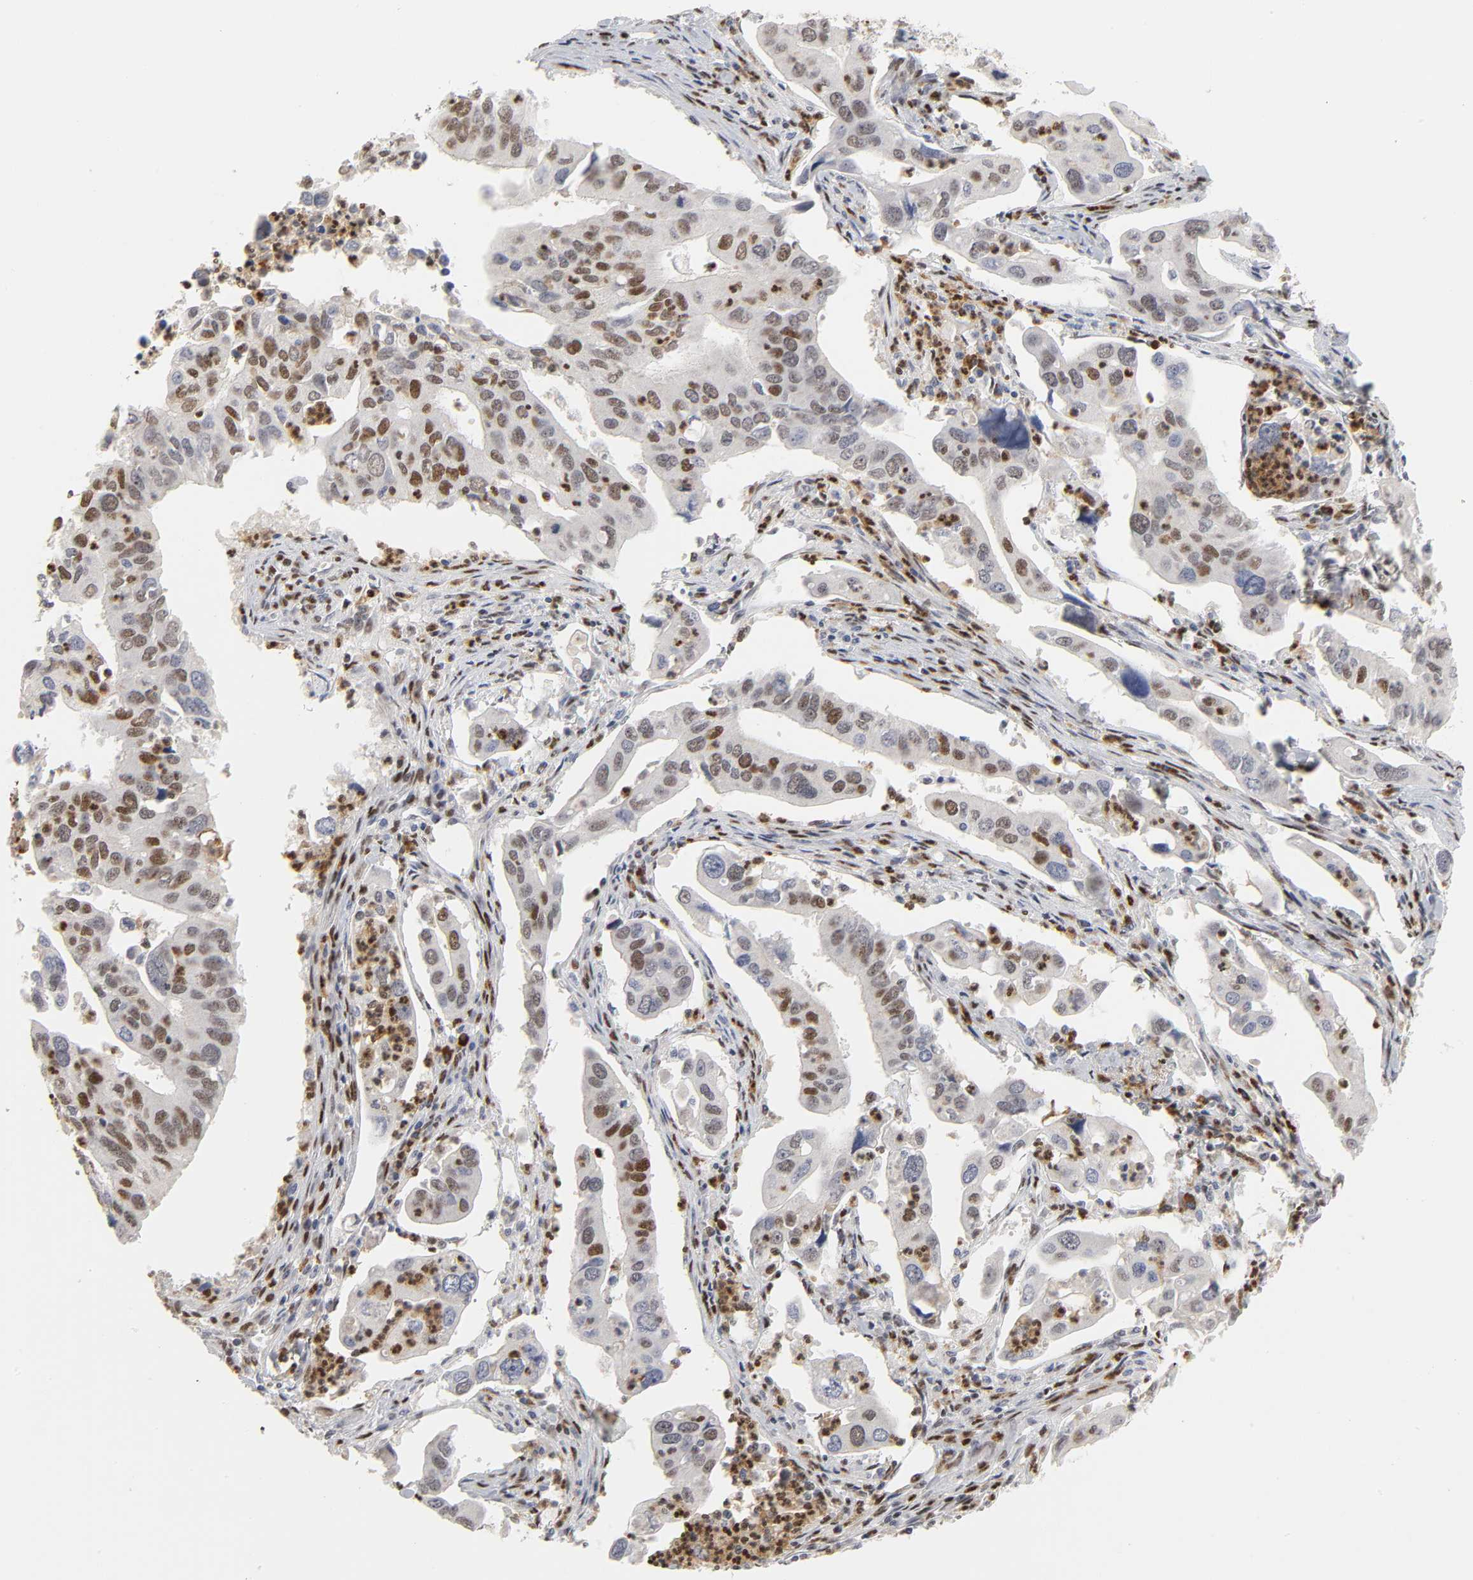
{"staining": {"intensity": "strong", "quantity": "25%-75%", "location": "nuclear"}, "tissue": "lung cancer", "cell_type": "Tumor cells", "image_type": "cancer", "snomed": [{"axis": "morphology", "description": "Adenocarcinoma, NOS"}, {"axis": "topography", "description": "Lung"}], "caption": "Strong nuclear protein staining is identified in approximately 25%-75% of tumor cells in adenocarcinoma (lung).", "gene": "CREBBP", "patient": {"sex": "male", "age": 48}}